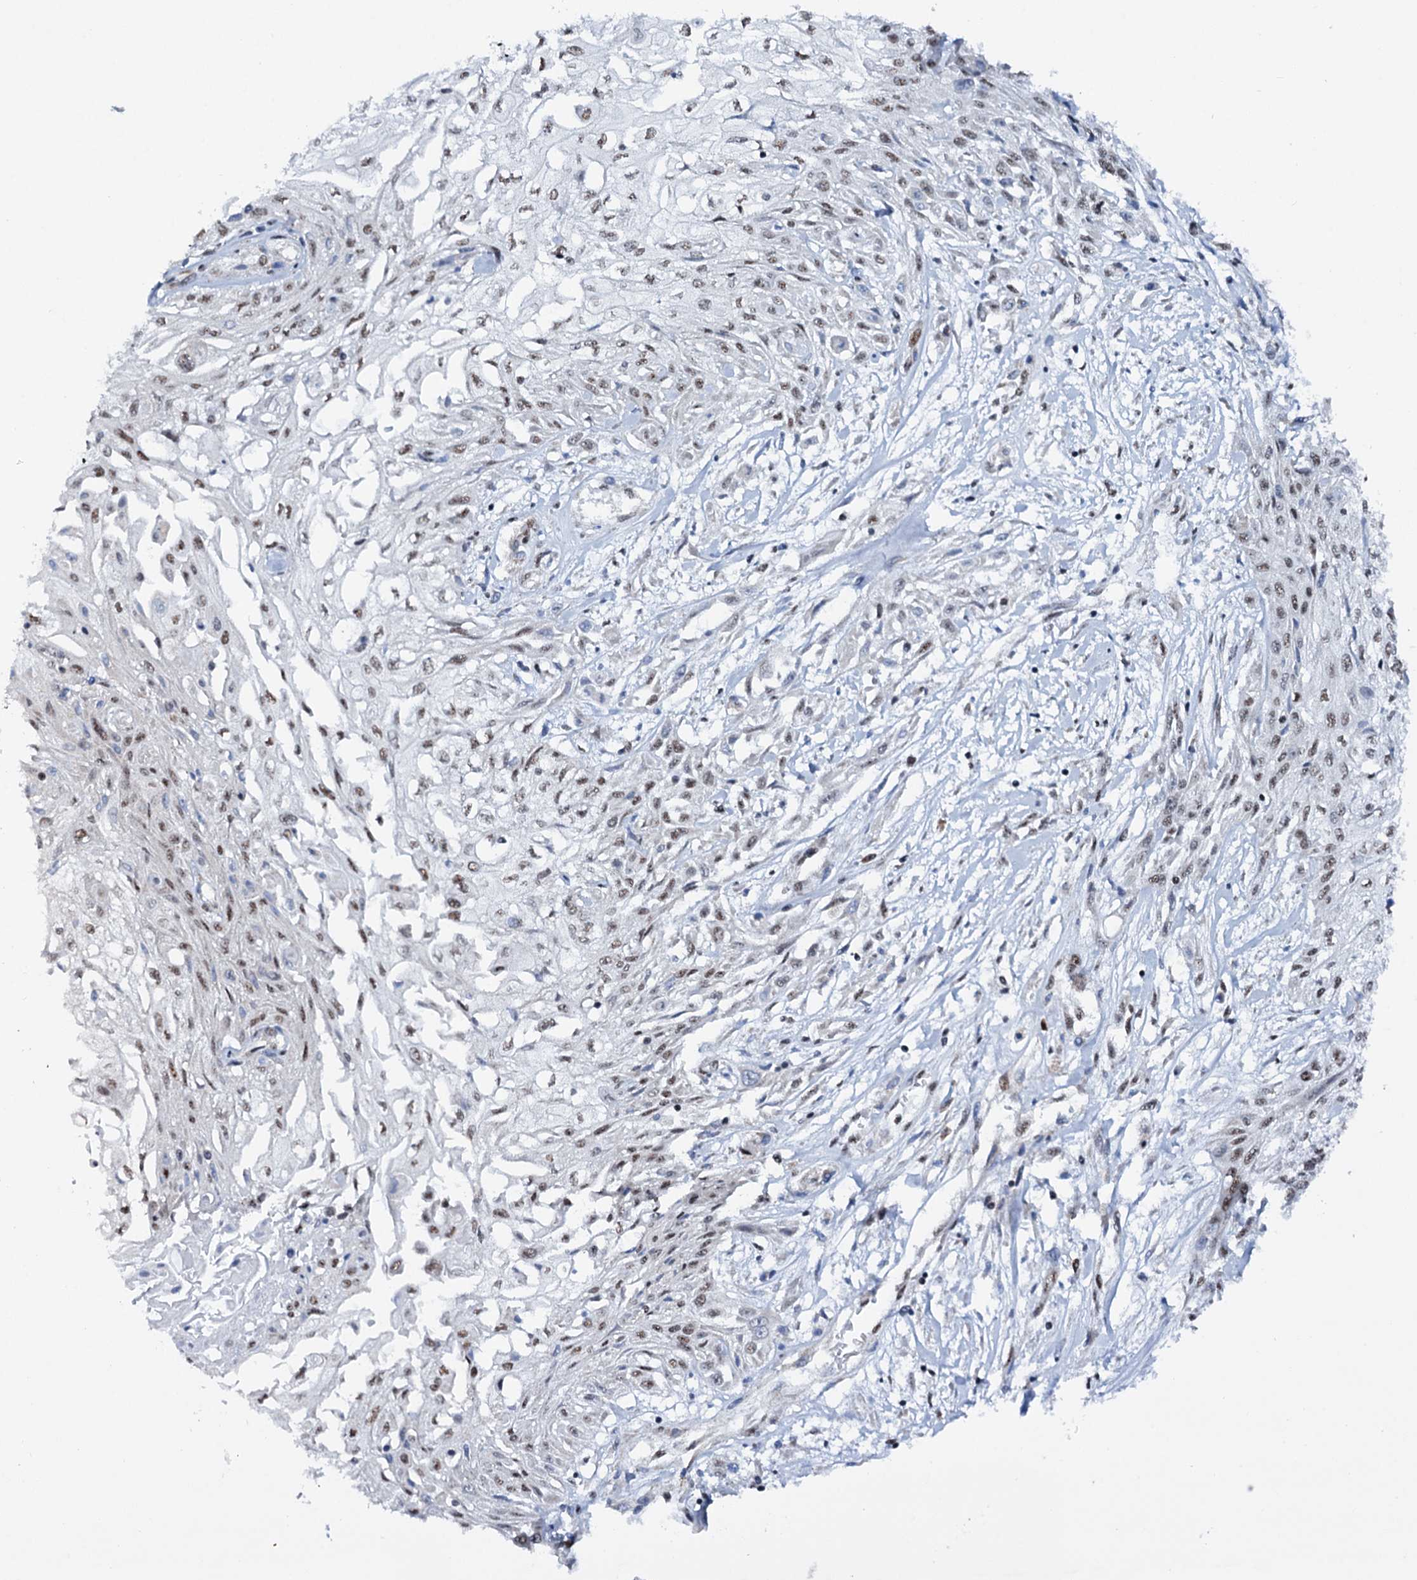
{"staining": {"intensity": "moderate", "quantity": ">75%", "location": "nuclear"}, "tissue": "skin cancer", "cell_type": "Tumor cells", "image_type": "cancer", "snomed": [{"axis": "morphology", "description": "Squamous cell carcinoma, NOS"}, {"axis": "morphology", "description": "Squamous cell carcinoma, metastatic, NOS"}, {"axis": "topography", "description": "Skin"}, {"axis": "topography", "description": "Lymph node"}], "caption": "A brown stain highlights moderate nuclear positivity of a protein in skin cancer (metastatic squamous cell carcinoma) tumor cells. The staining was performed using DAB to visualize the protein expression in brown, while the nuclei were stained in blue with hematoxylin (Magnification: 20x).", "gene": "SREK1", "patient": {"sex": "male", "age": 75}}